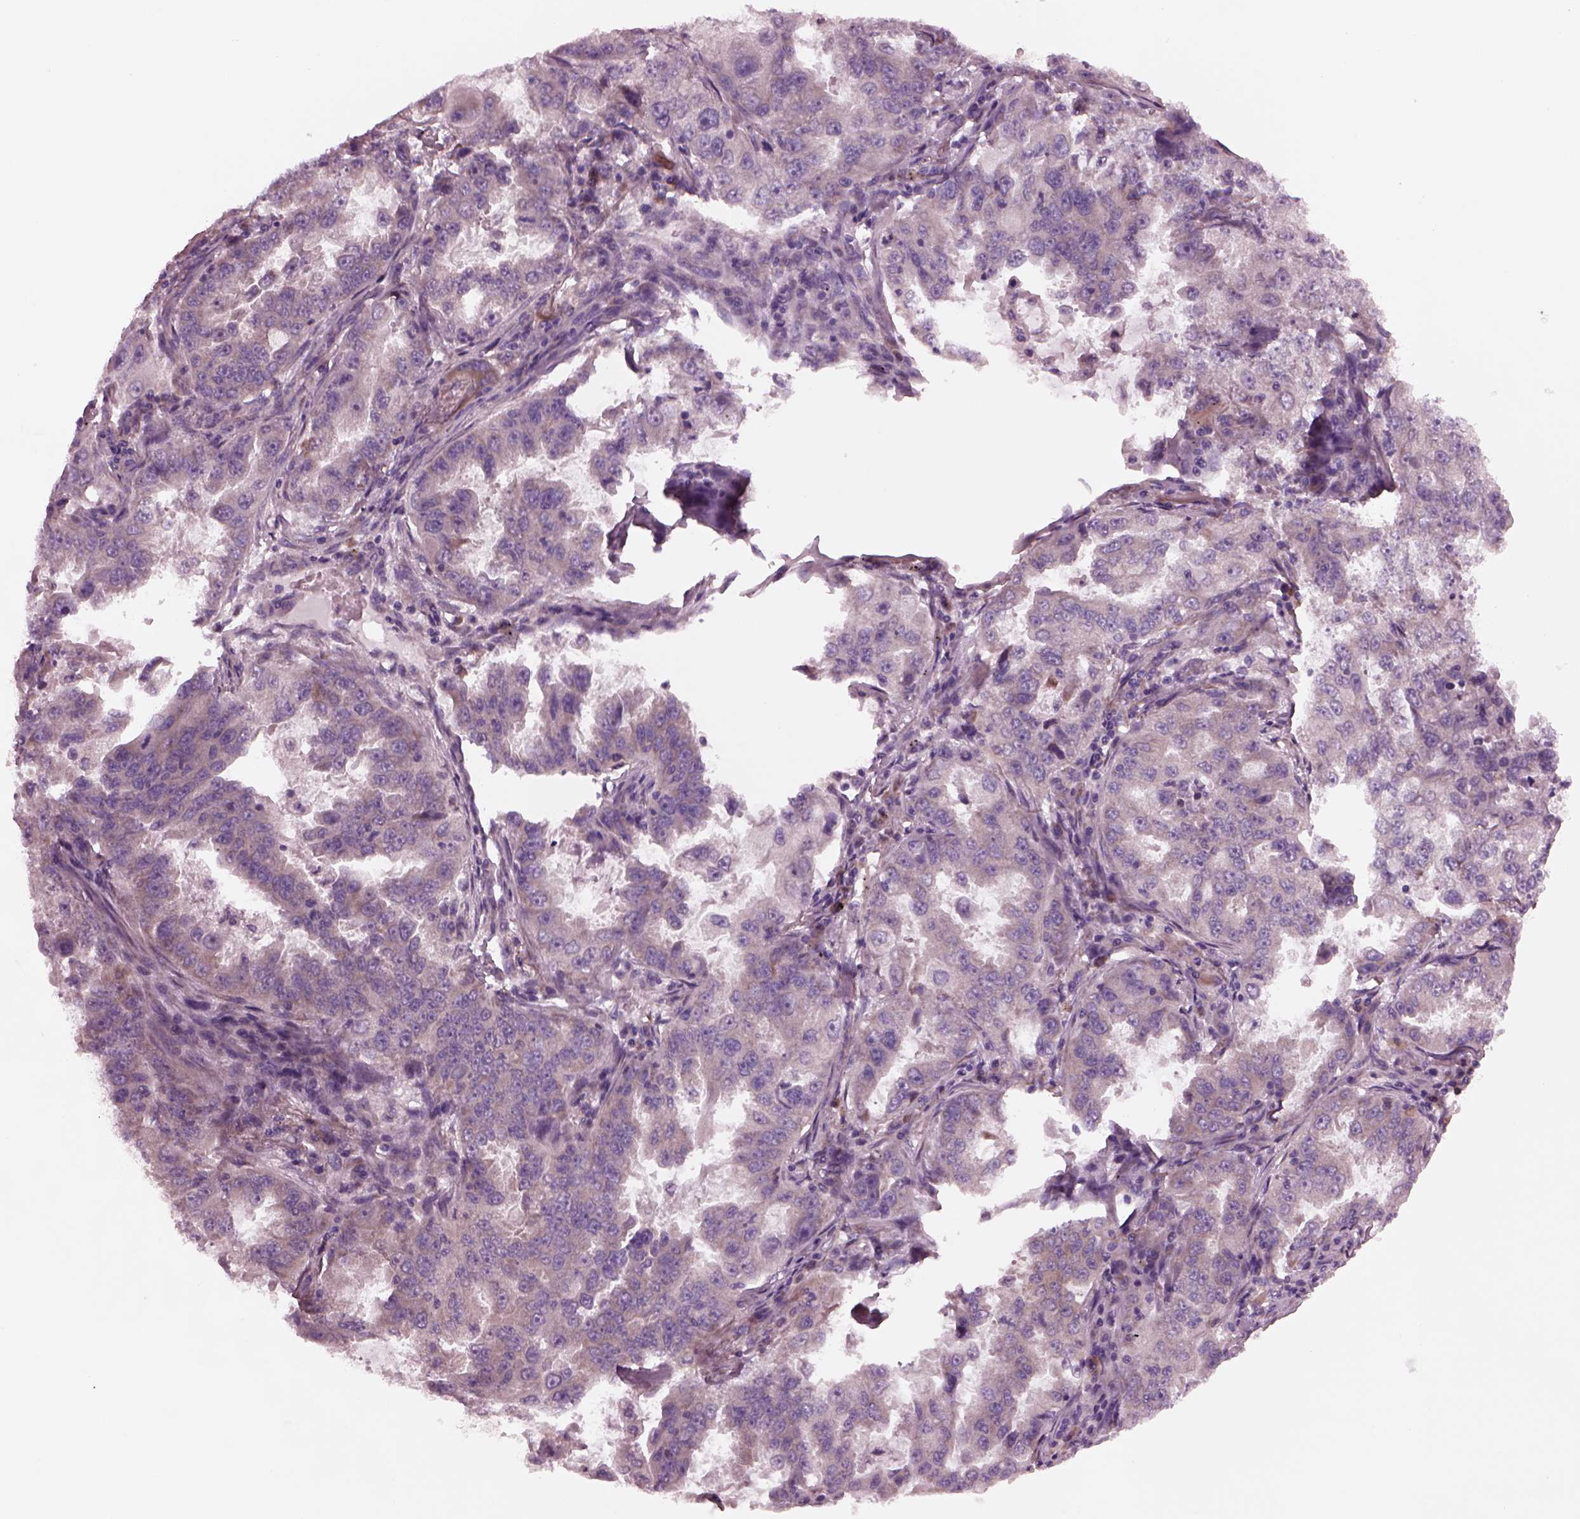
{"staining": {"intensity": "negative", "quantity": "none", "location": "none"}, "tissue": "lung cancer", "cell_type": "Tumor cells", "image_type": "cancer", "snomed": [{"axis": "morphology", "description": "Adenocarcinoma, NOS"}, {"axis": "topography", "description": "Lung"}], "caption": "Lung cancer stained for a protein using IHC shows no positivity tumor cells.", "gene": "AP4M1", "patient": {"sex": "female", "age": 61}}